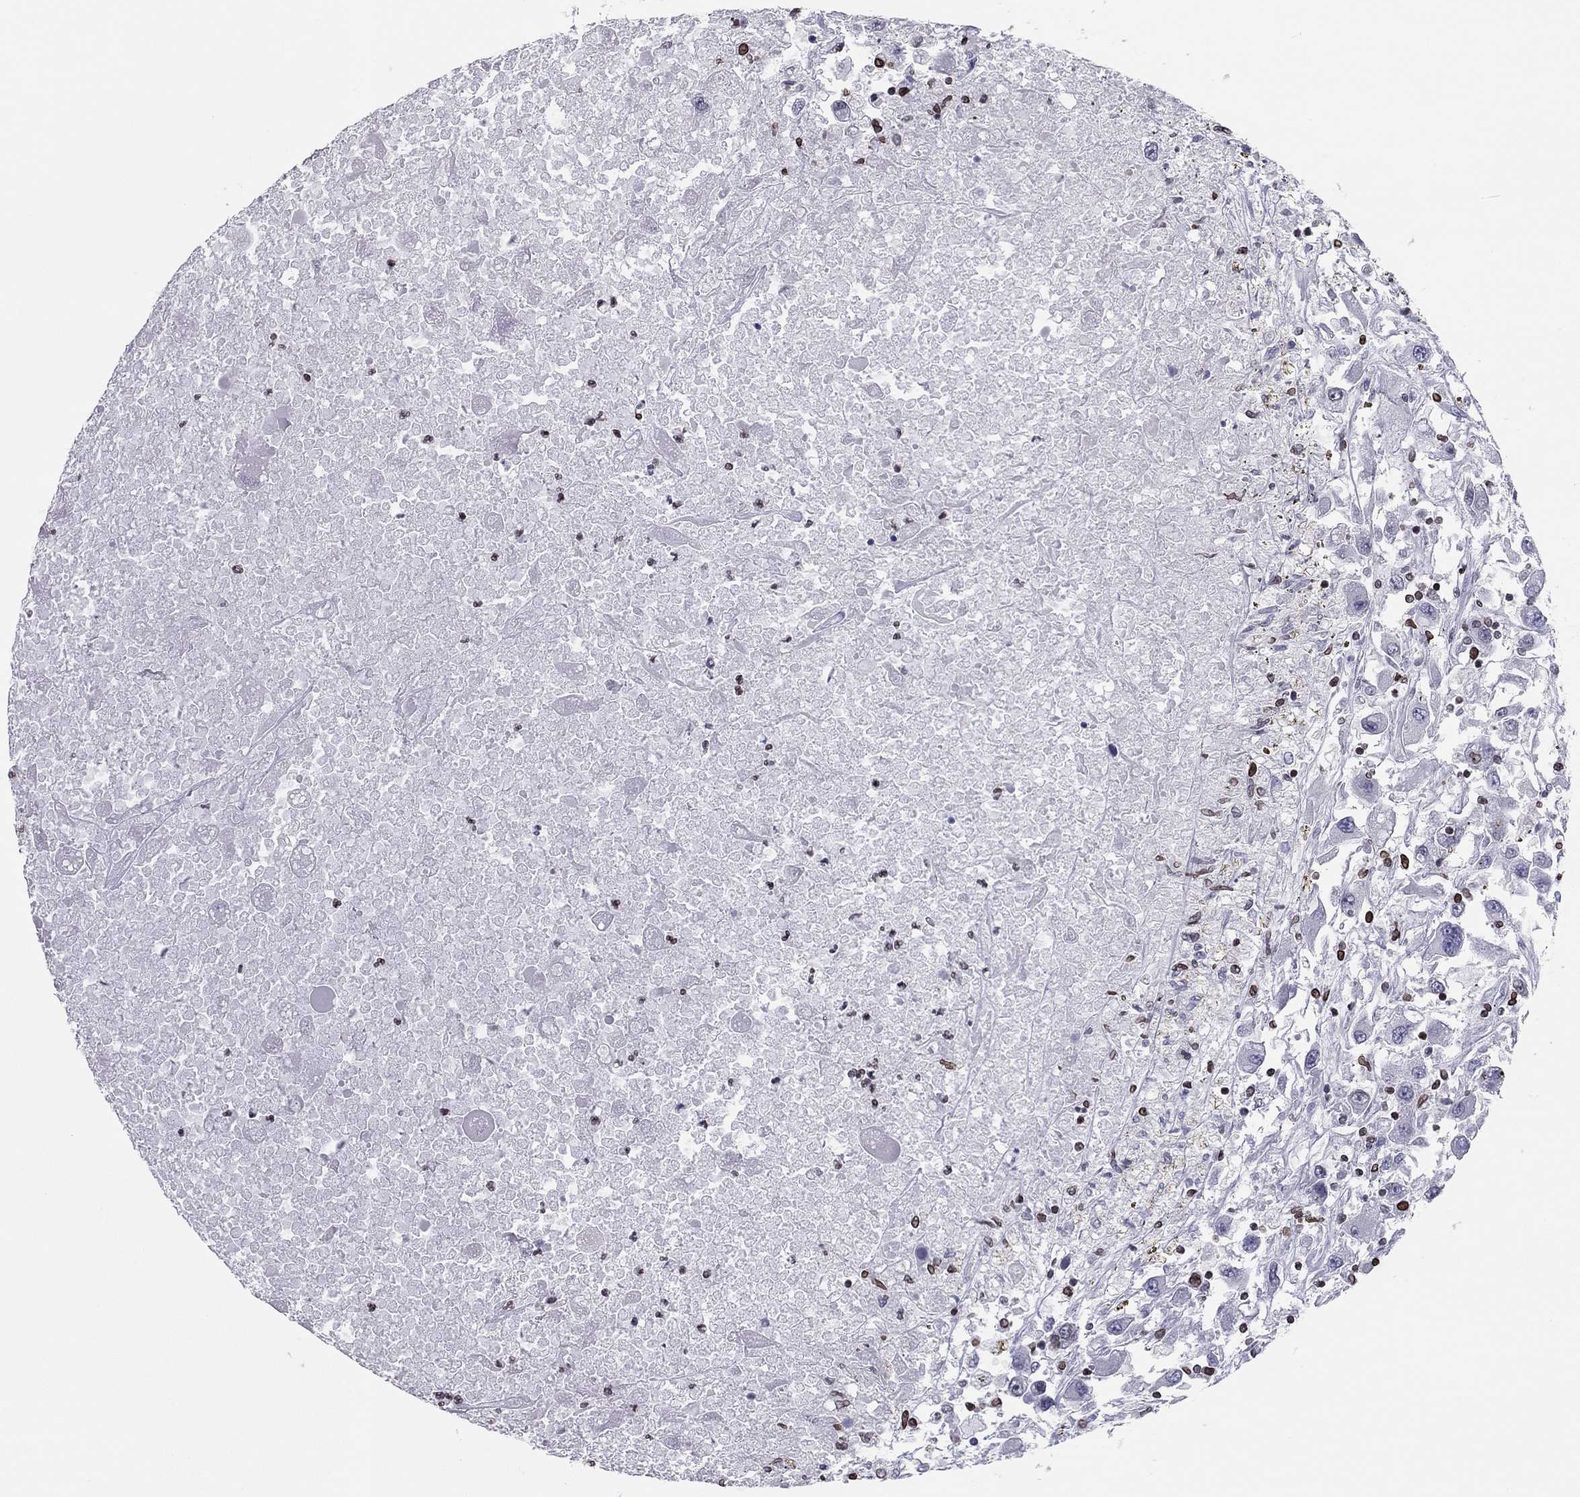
{"staining": {"intensity": "negative", "quantity": "none", "location": "none"}, "tissue": "renal cancer", "cell_type": "Tumor cells", "image_type": "cancer", "snomed": [{"axis": "morphology", "description": "Adenocarcinoma, NOS"}, {"axis": "topography", "description": "Kidney"}], "caption": "Immunohistochemical staining of renal cancer (adenocarcinoma) demonstrates no significant staining in tumor cells. The staining is performed using DAB (3,3'-diaminobenzidine) brown chromogen with nuclei counter-stained in using hematoxylin.", "gene": "ESPL1", "patient": {"sex": "female", "age": 67}}